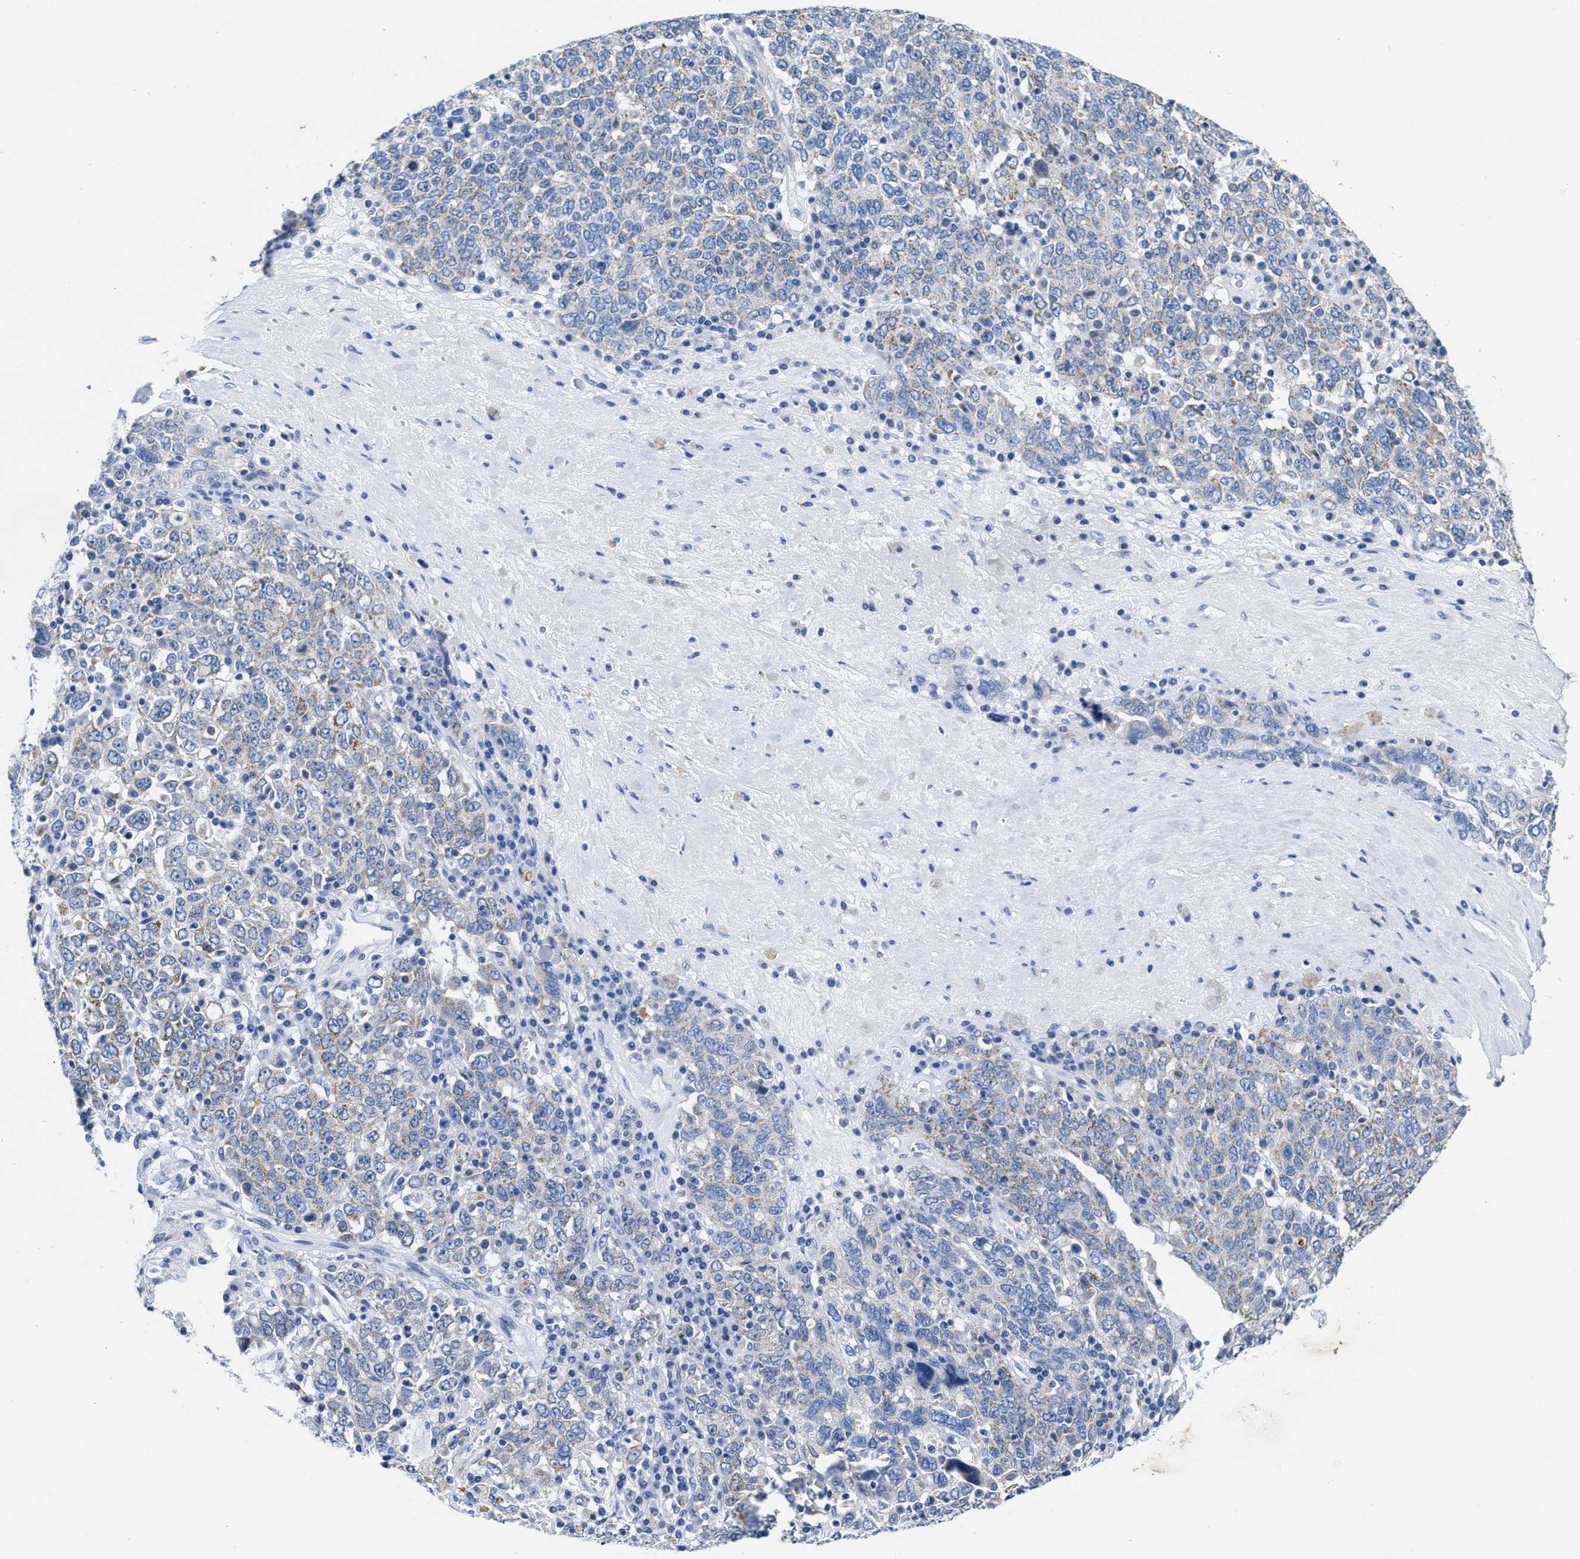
{"staining": {"intensity": "weak", "quantity": "<25%", "location": "cytoplasmic/membranous"}, "tissue": "ovarian cancer", "cell_type": "Tumor cells", "image_type": "cancer", "snomed": [{"axis": "morphology", "description": "Carcinoma, endometroid"}, {"axis": "topography", "description": "Ovary"}], "caption": "Immunohistochemistry histopathology image of neoplastic tissue: human ovarian cancer stained with DAB (3,3'-diaminobenzidine) shows no significant protein expression in tumor cells. (Stains: DAB immunohistochemistry (IHC) with hematoxylin counter stain, Microscopy: brightfield microscopy at high magnification).", "gene": "TBRG4", "patient": {"sex": "female", "age": 62}}